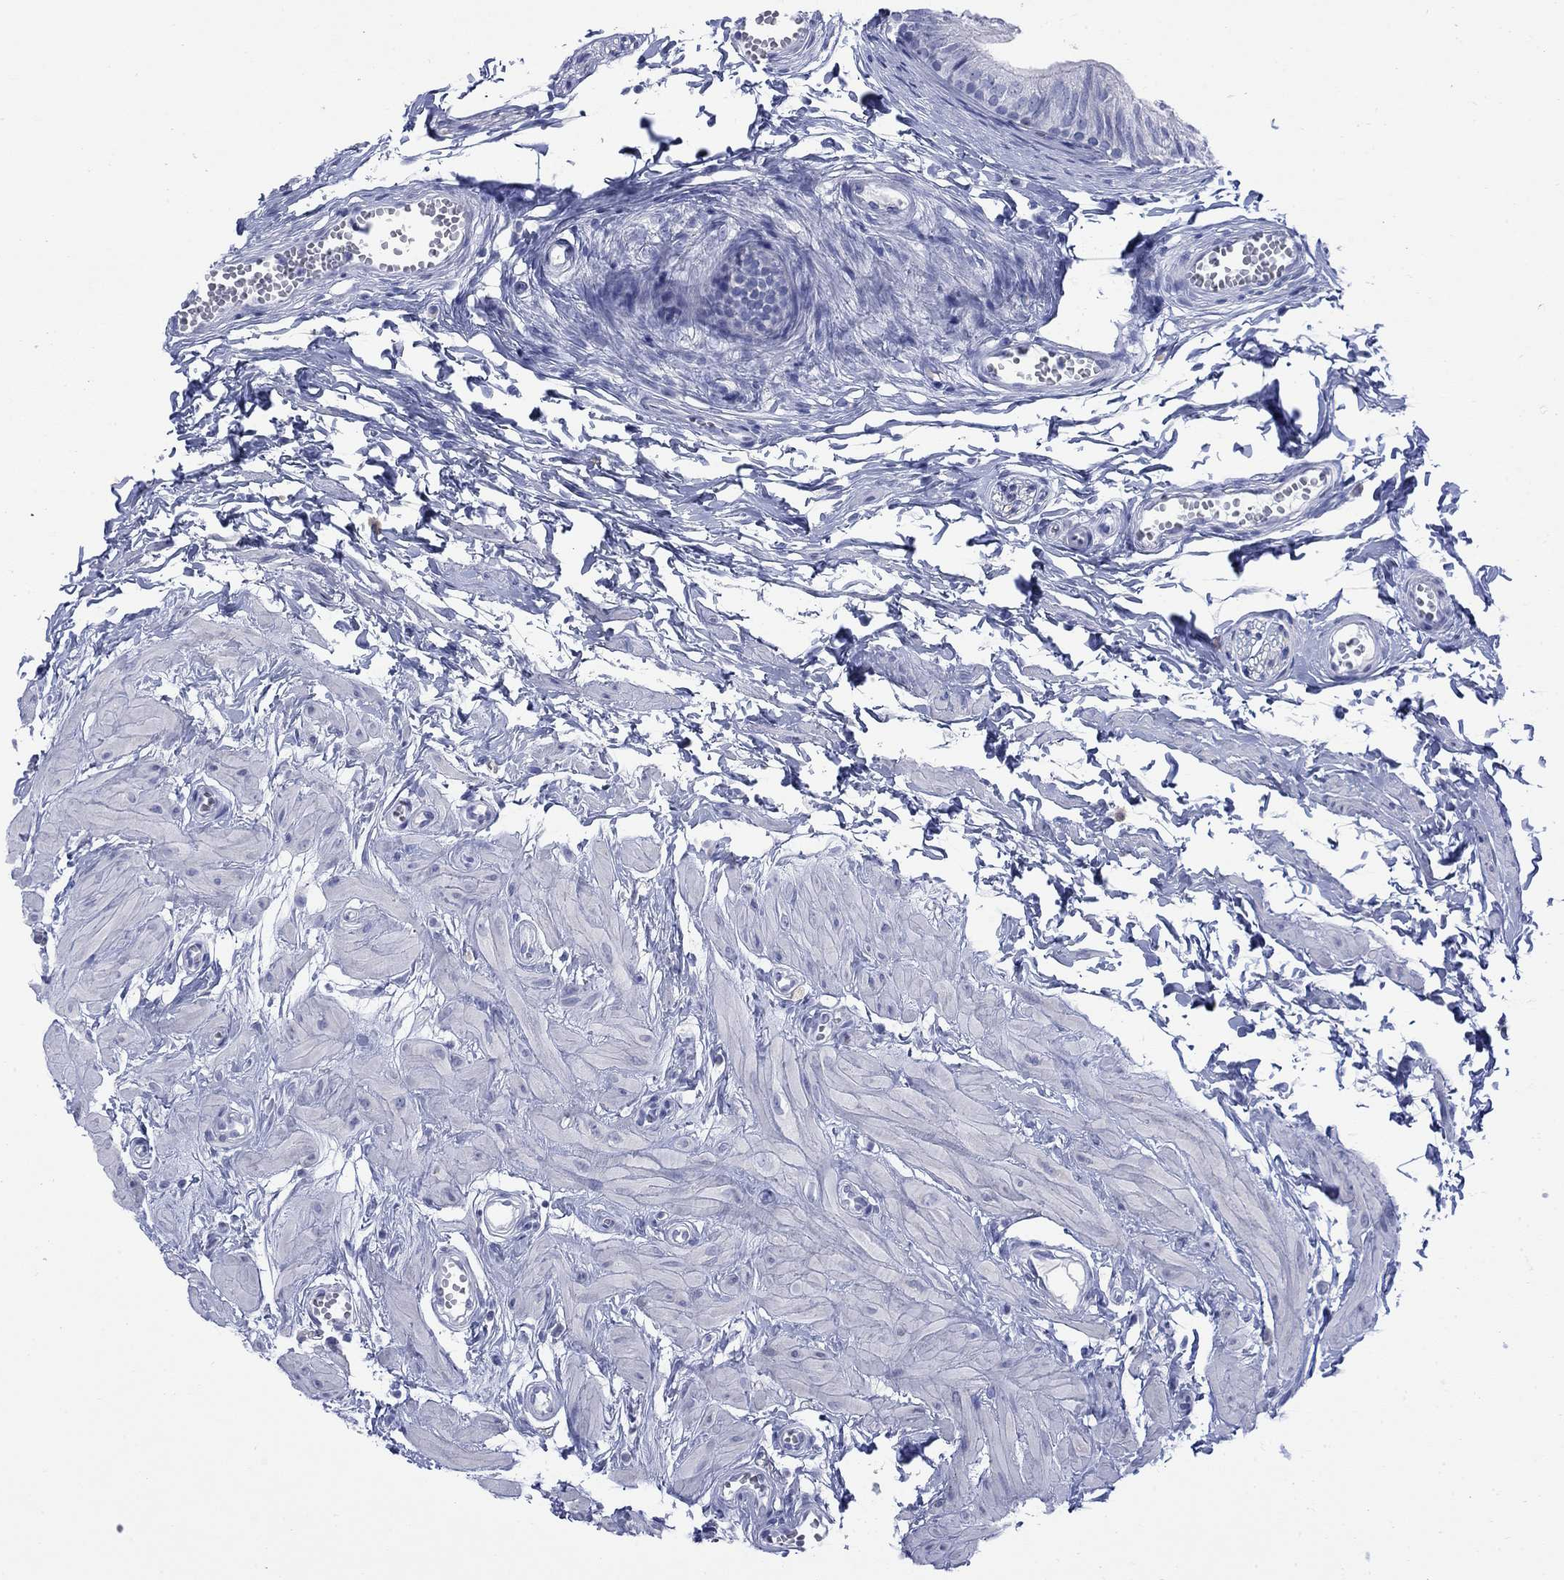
{"staining": {"intensity": "negative", "quantity": "none", "location": "none"}, "tissue": "epididymis", "cell_type": "Glandular cells", "image_type": "normal", "snomed": [{"axis": "morphology", "description": "Normal tissue, NOS"}, {"axis": "topography", "description": "Epididymis"}], "caption": "DAB (3,3'-diaminobenzidine) immunohistochemical staining of benign human epididymis exhibits no significant expression in glandular cells. (Immunohistochemistry, brightfield microscopy, high magnification).", "gene": "IGF2BP3", "patient": {"sex": "male", "age": 22}}